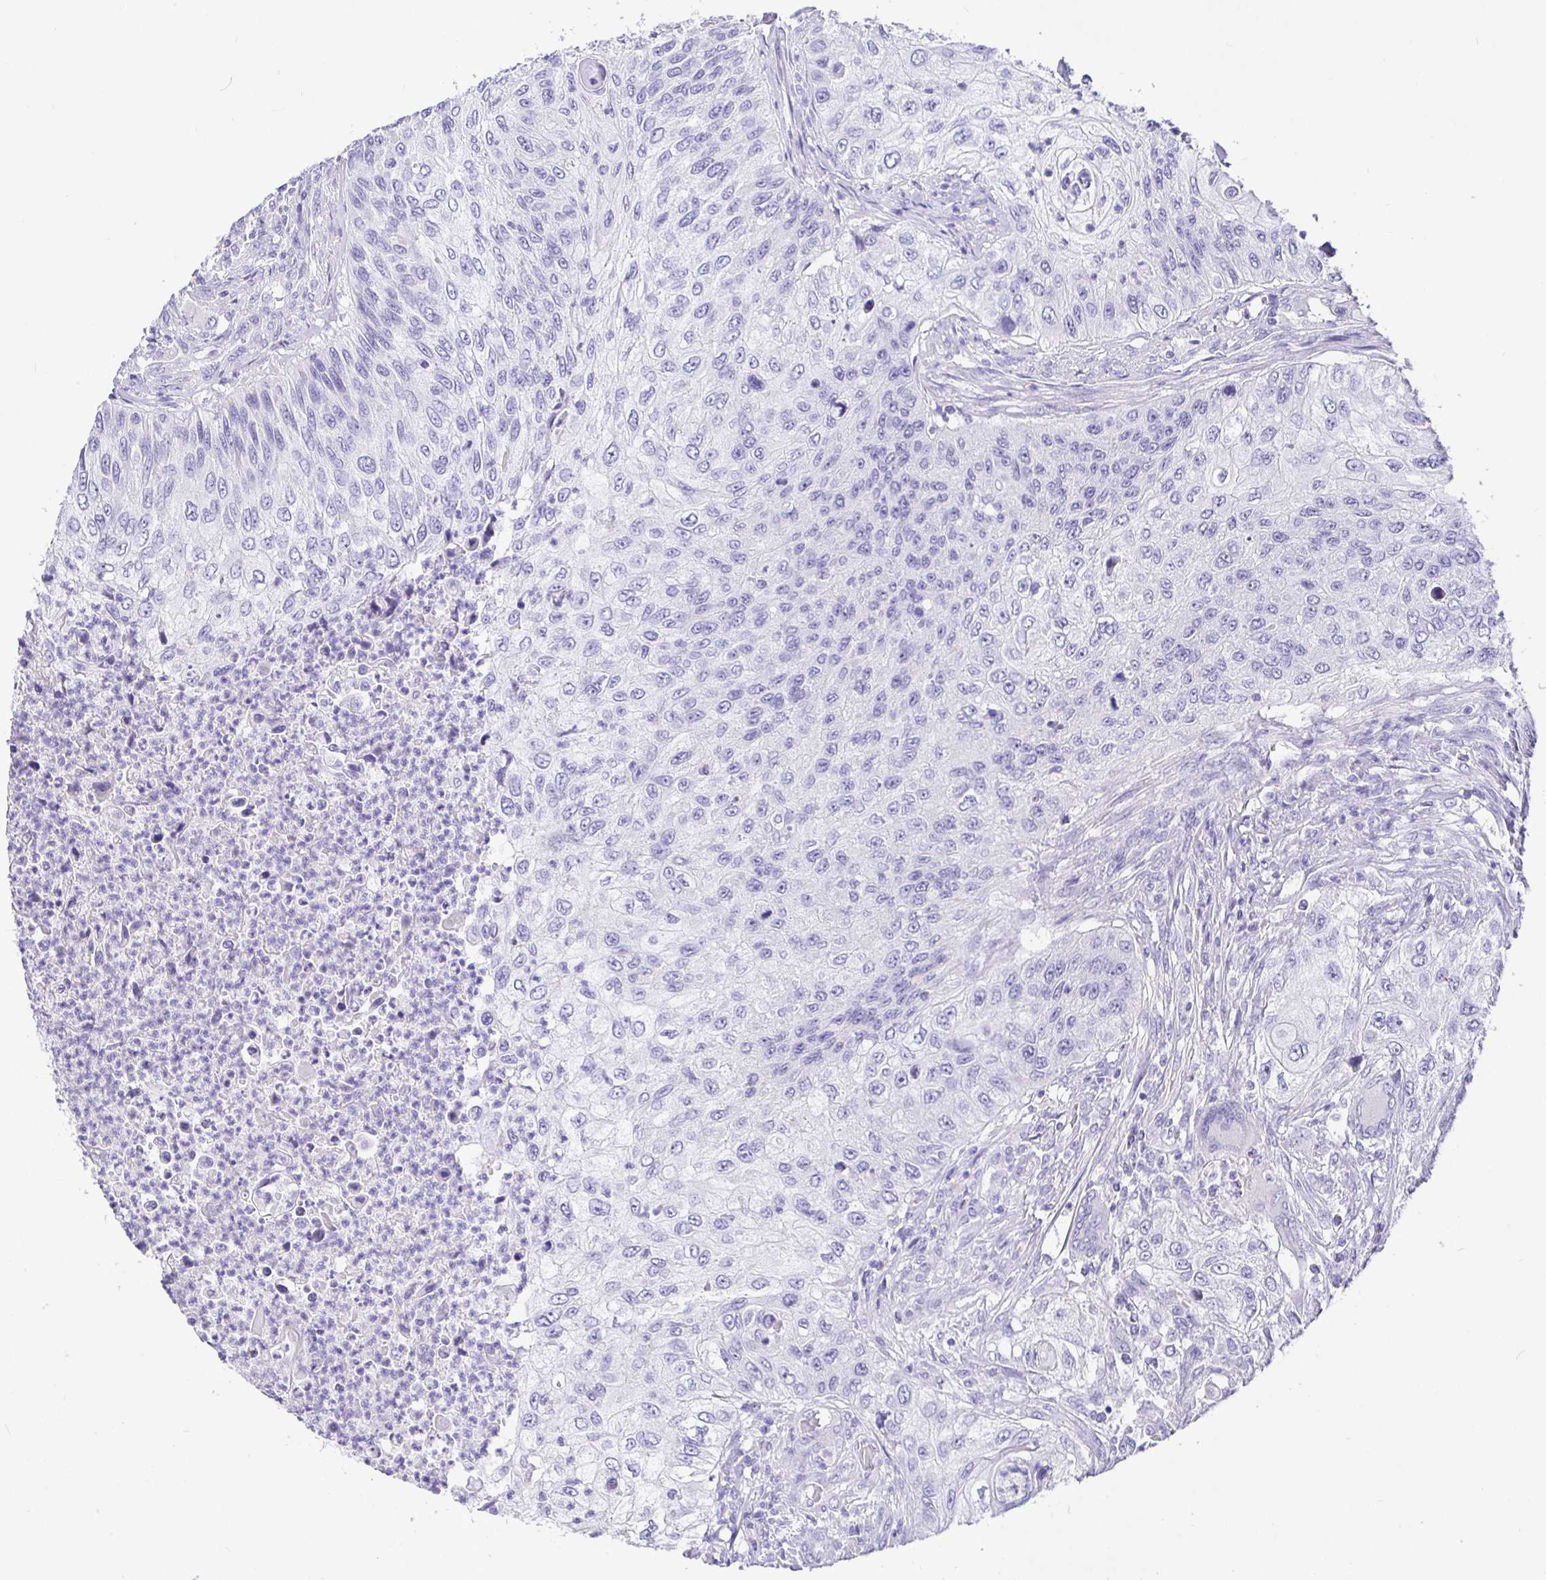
{"staining": {"intensity": "negative", "quantity": "none", "location": "none"}, "tissue": "urothelial cancer", "cell_type": "Tumor cells", "image_type": "cancer", "snomed": [{"axis": "morphology", "description": "Urothelial carcinoma, High grade"}, {"axis": "topography", "description": "Urinary bladder"}], "caption": "Tumor cells show no significant protein staining in urothelial cancer.", "gene": "TPTE", "patient": {"sex": "female", "age": 60}}